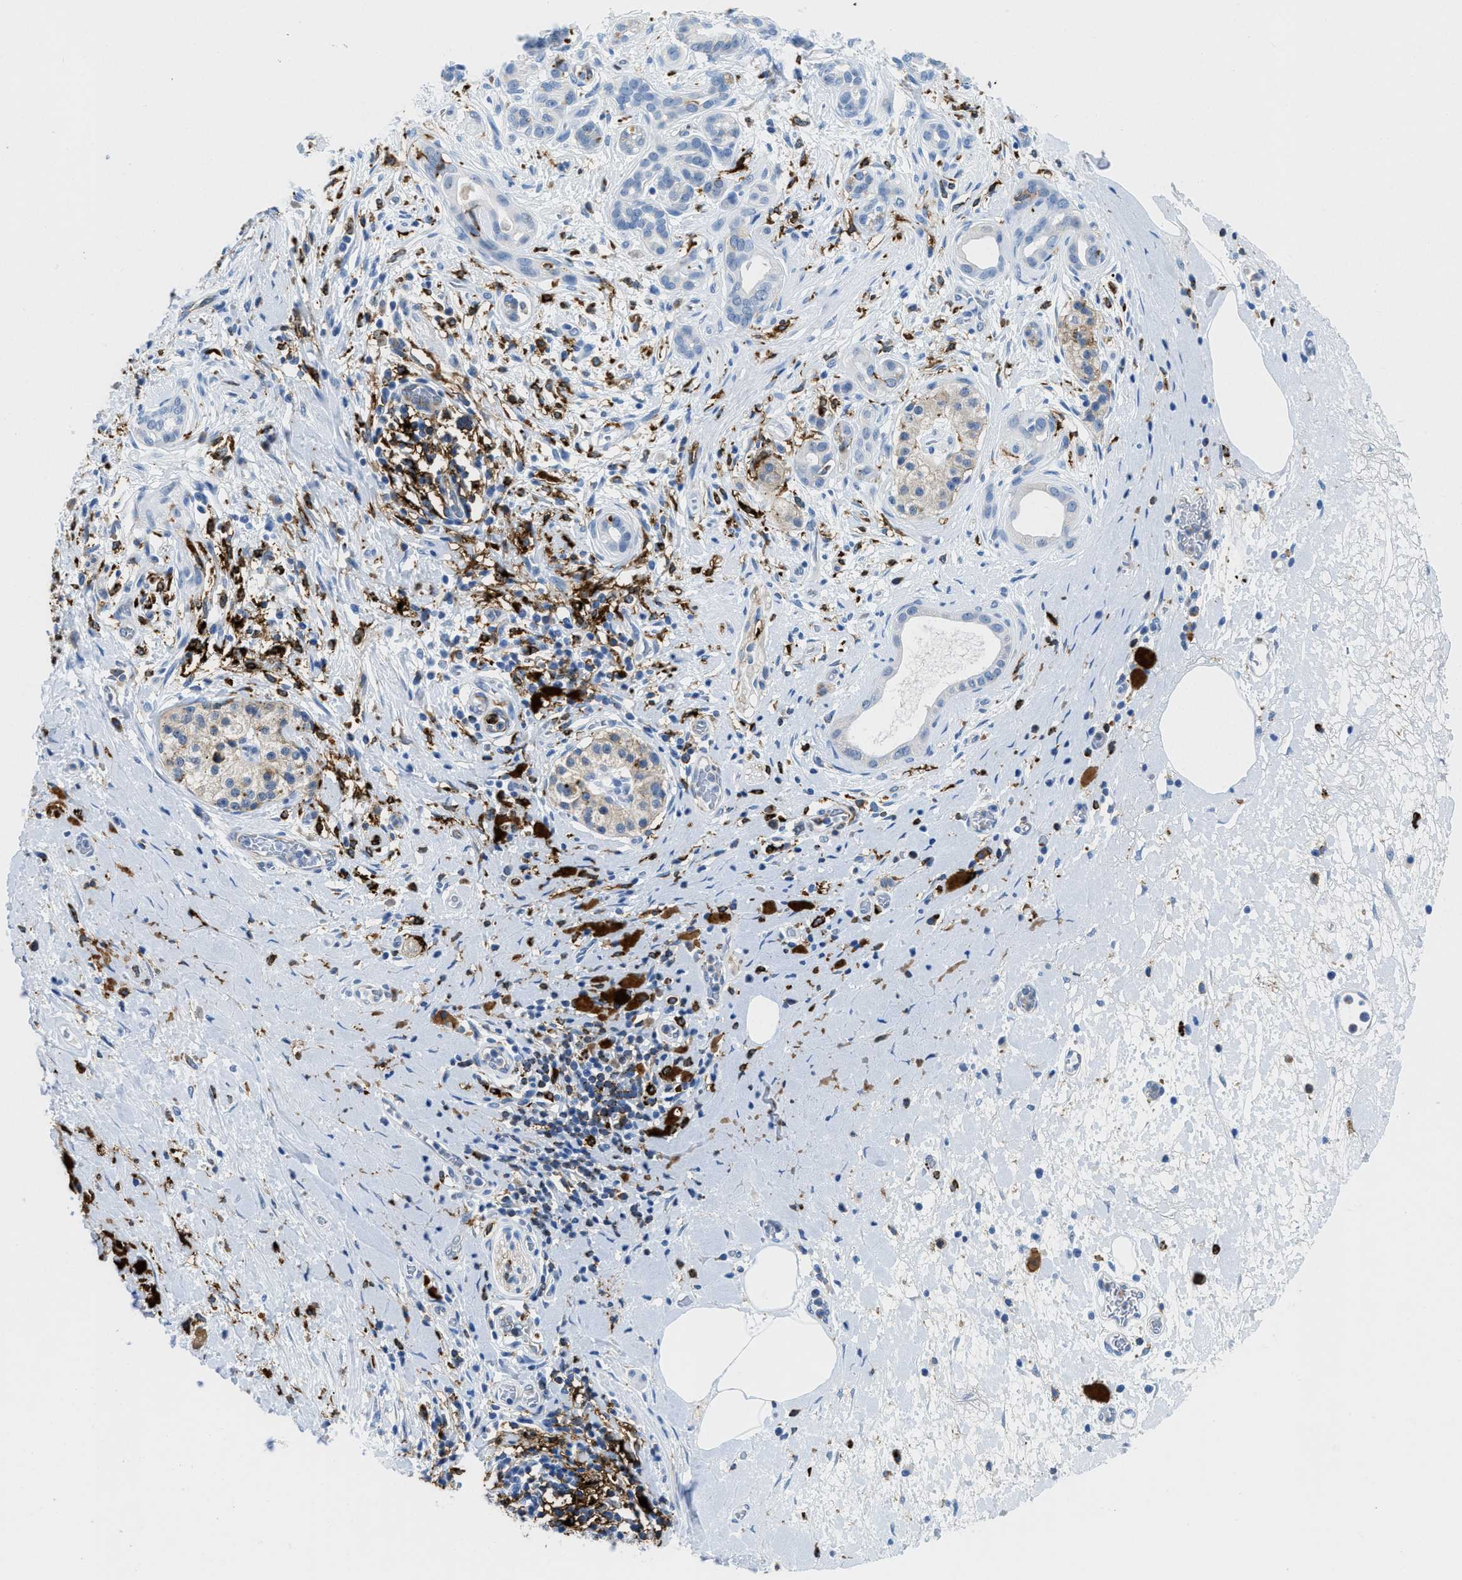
{"staining": {"intensity": "negative", "quantity": "none", "location": "none"}, "tissue": "pancreatic cancer", "cell_type": "Tumor cells", "image_type": "cancer", "snomed": [{"axis": "morphology", "description": "Adenocarcinoma, NOS"}, {"axis": "topography", "description": "Pancreas"}], "caption": "IHC histopathology image of human pancreatic adenocarcinoma stained for a protein (brown), which demonstrates no staining in tumor cells.", "gene": "CD226", "patient": {"sex": "male", "age": 55}}